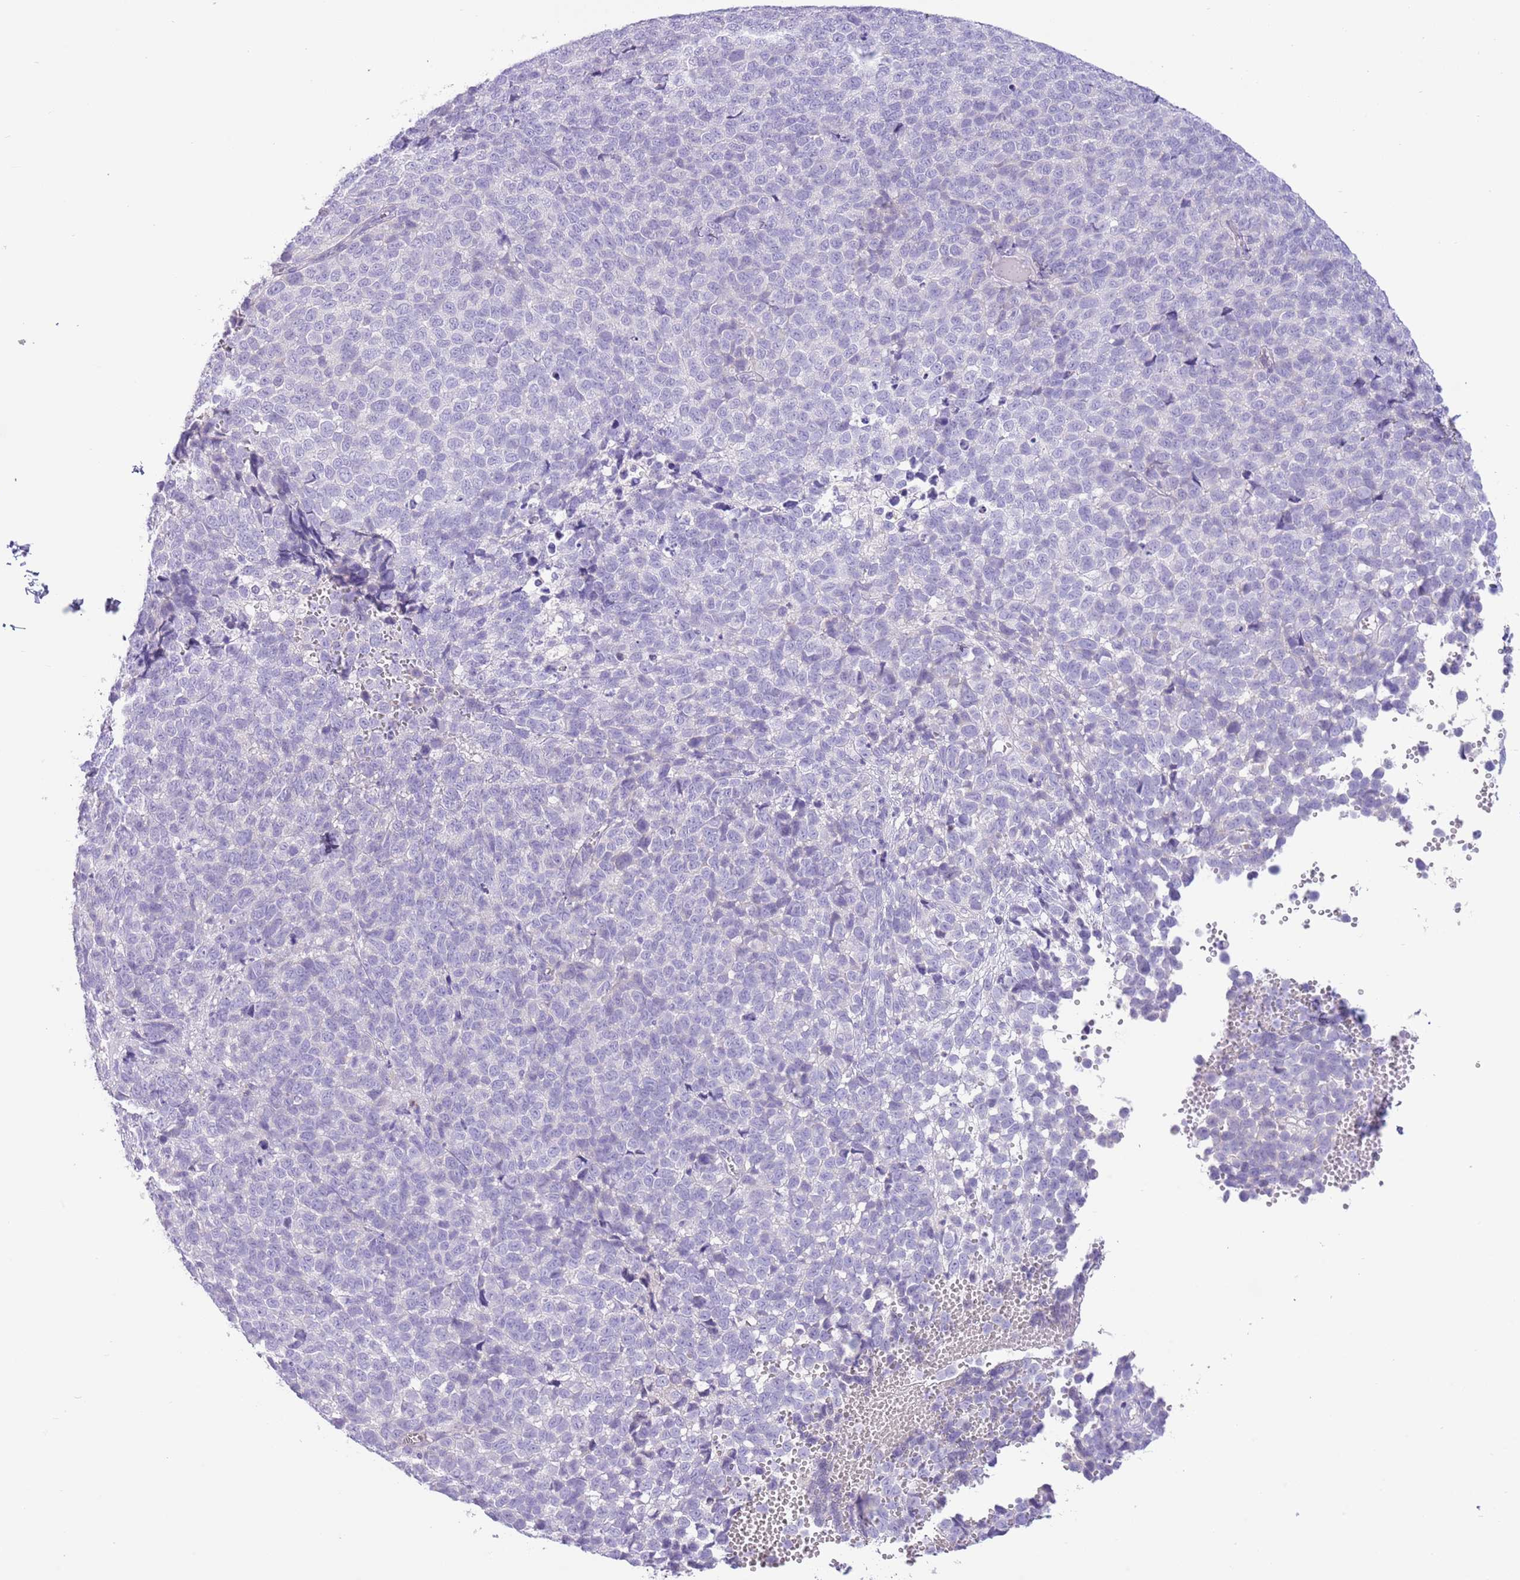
{"staining": {"intensity": "negative", "quantity": "none", "location": "none"}, "tissue": "melanoma", "cell_type": "Tumor cells", "image_type": "cancer", "snomed": [{"axis": "morphology", "description": "Malignant melanoma, NOS"}, {"axis": "topography", "description": "Nose, NOS"}], "caption": "This is an IHC photomicrograph of human melanoma. There is no expression in tumor cells.", "gene": "TOX2", "patient": {"sex": "female", "age": 48}}